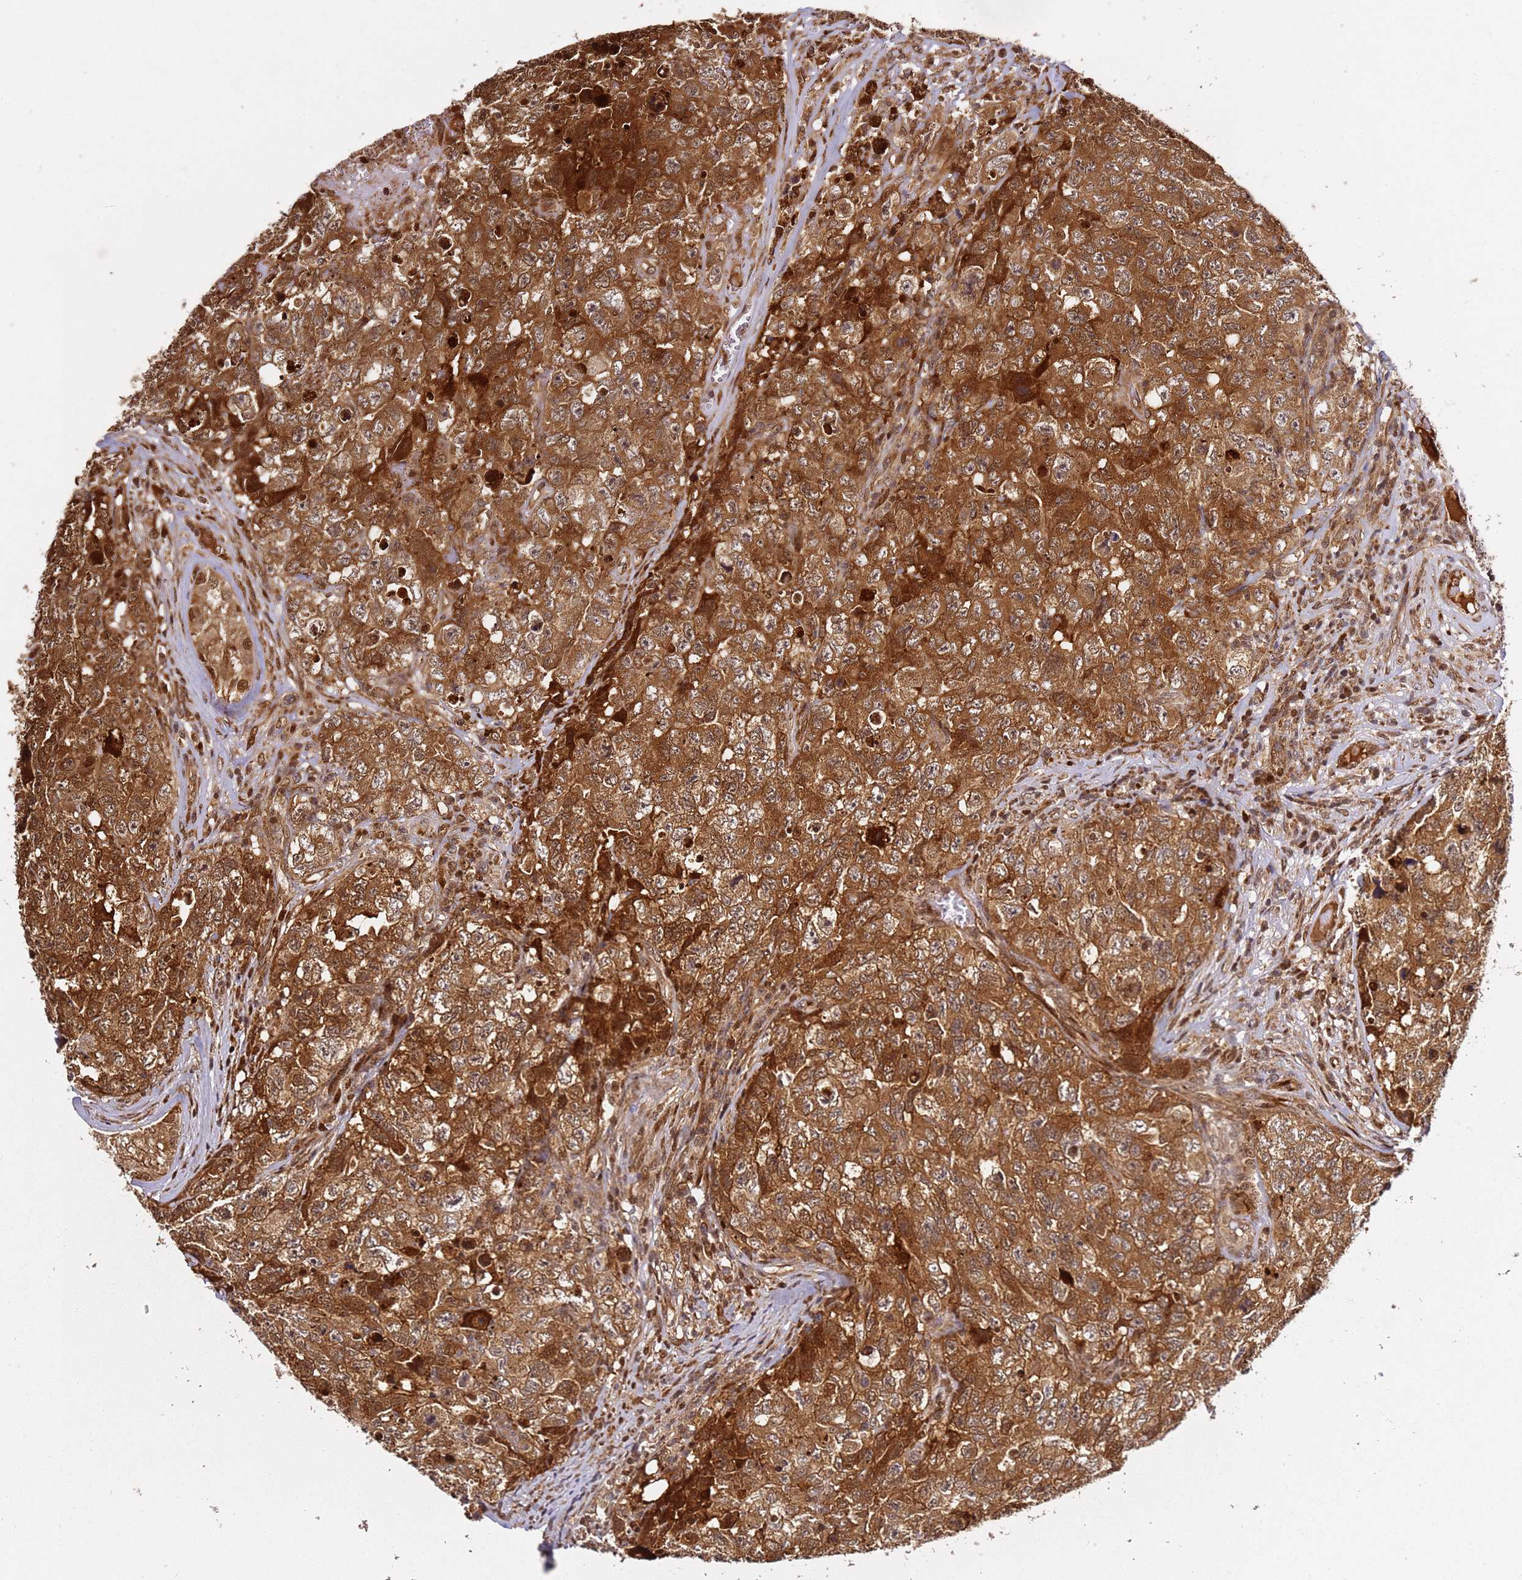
{"staining": {"intensity": "strong", "quantity": ">75%", "location": "cytoplasmic/membranous,nuclear"}, "tissue": "testis cancer", "cell_type": "Tumor cells", "image_type": "cancer", "snomed": [{"axis": "morphology", "description": "Carcinoma, Embryonal, NOS"}, {"axis": "topography", "description": "Testis"}], "caption": "Testis cancer stained with immunohistochemistry displays strong cytoplasmic/membranous and nuclear expression in about >75% of tumor cells.", "gene": "SMOX", "patient": {"sex": "male", "age": 31}}